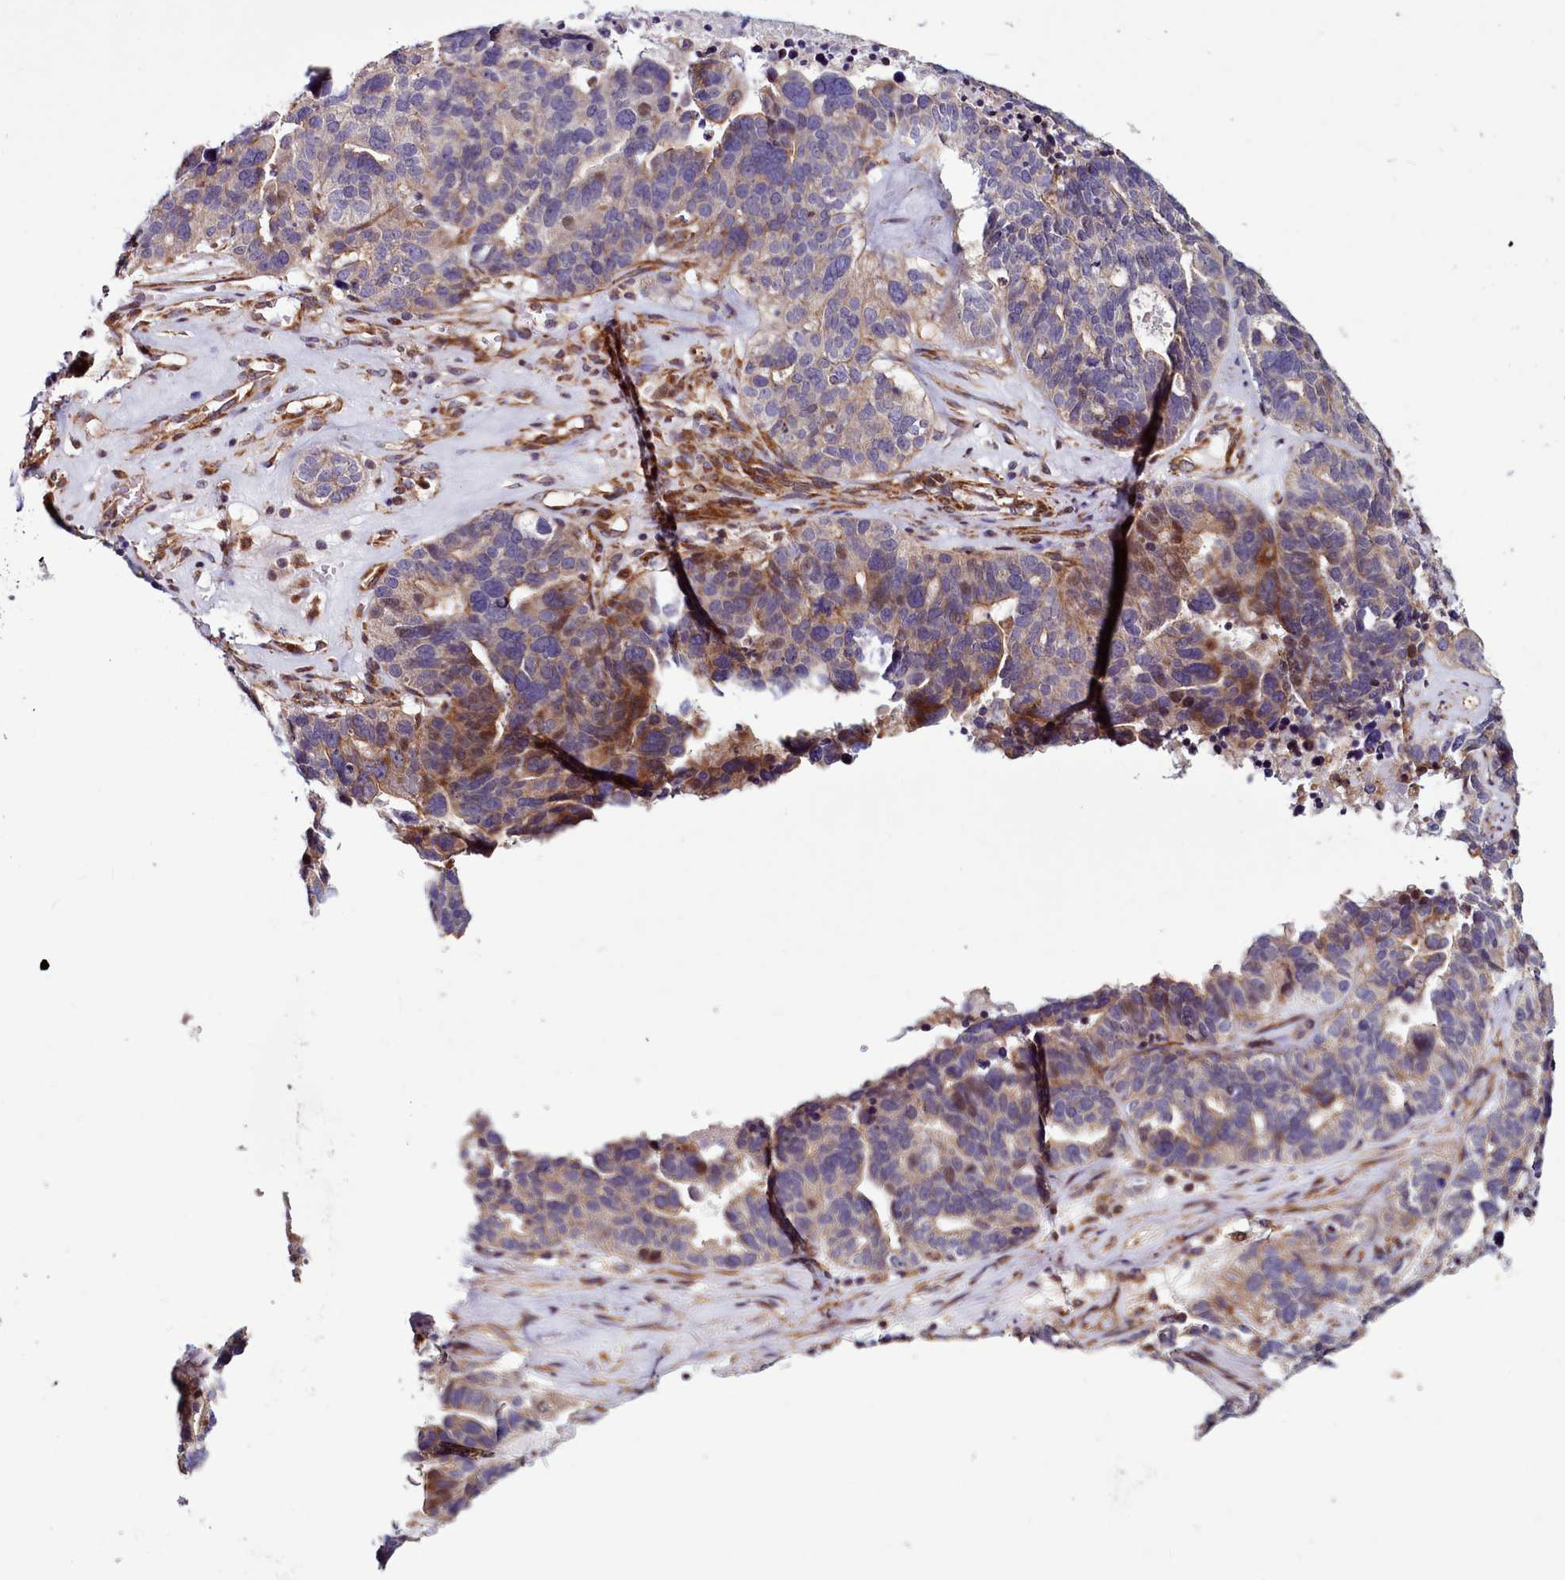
{"staining": {"intensity": "moderate", "quantity": "<25%", "location": "cytoplasmic/membranous"}, "tissue": "ovarian cancer", "cell_type": "Tumor cells", "image_type": "cancer", "snomed": [{"axis": "morphology", "description": "Cystadenocarcinoma, serous, NOS"}, {"axis": "topography", "description": "Ovary"}], "caption": "An image of serous cystadenocarcinoma (ovarian) stained for a protein displays moderate cytoplasmic/membranous brown staining in tumor cells. Immunohistochemistry (ihc) stains the protein of interest in brown and the nuclei are stained blue.", "gene": "MCRIP1", "patient": {"sex": "female", "age": 59}}